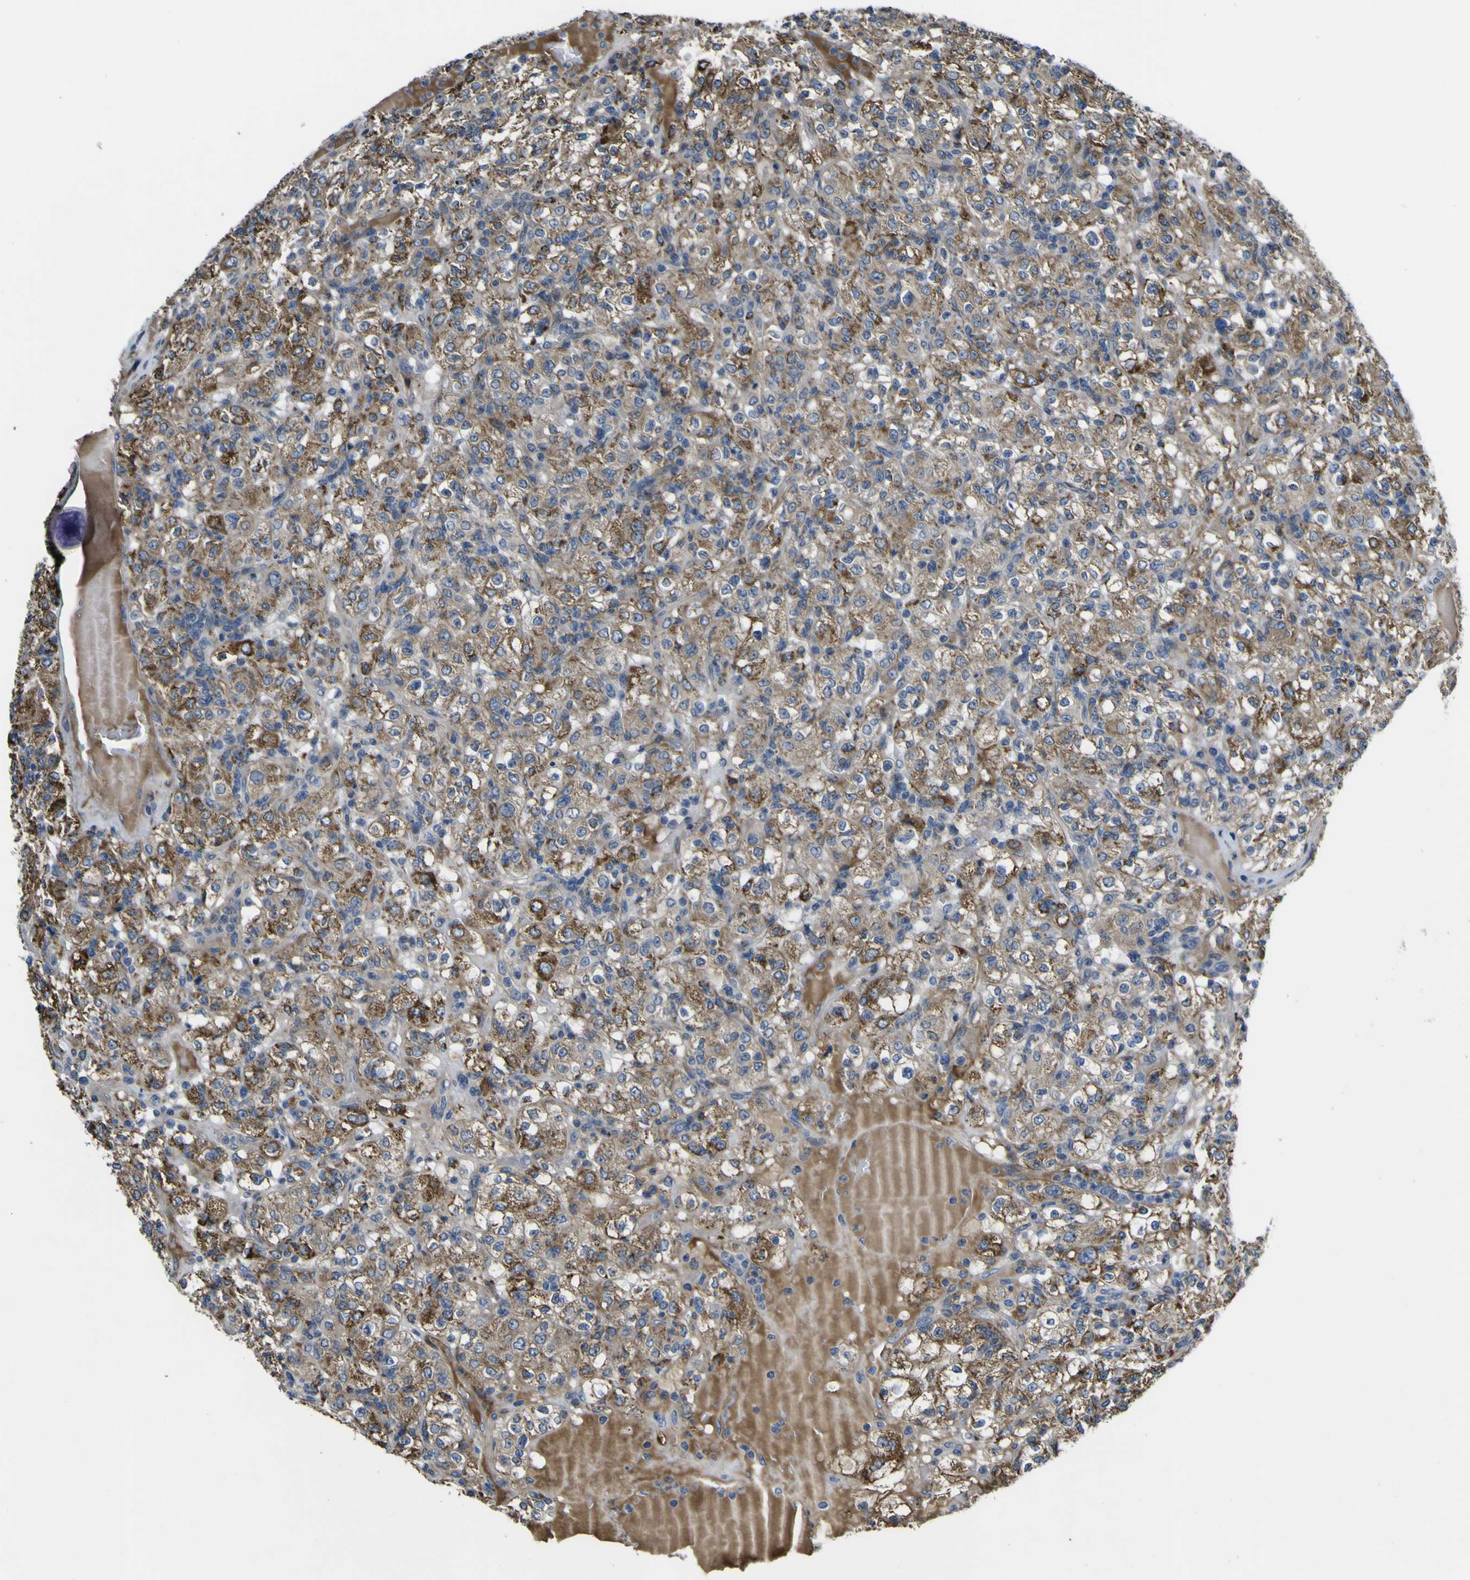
{"staining": {"intensity": "moderate", "quantity": ">75%", "location": "cytoplasmic/membranous"}, "tissue": "renal cancer", "cell_type": "Tumor cells", "image_type": "cancer", "snomed": [{"axis": "morphology", "description": "Normal tissue, NOS"}, {"axis": "morphology", "description": "Adenocarcinoma, NOS"}, {"axis": "topography", "description": "Kidney"}], "caption": "This is an image of immunohistochemistry staining of renal adenocarcinoma, which shows moderate staining in the cytoplasmic/membranous of tumor cells.", "gene": "GPLD1", "patient": {"sex": "female", "age": 72}}